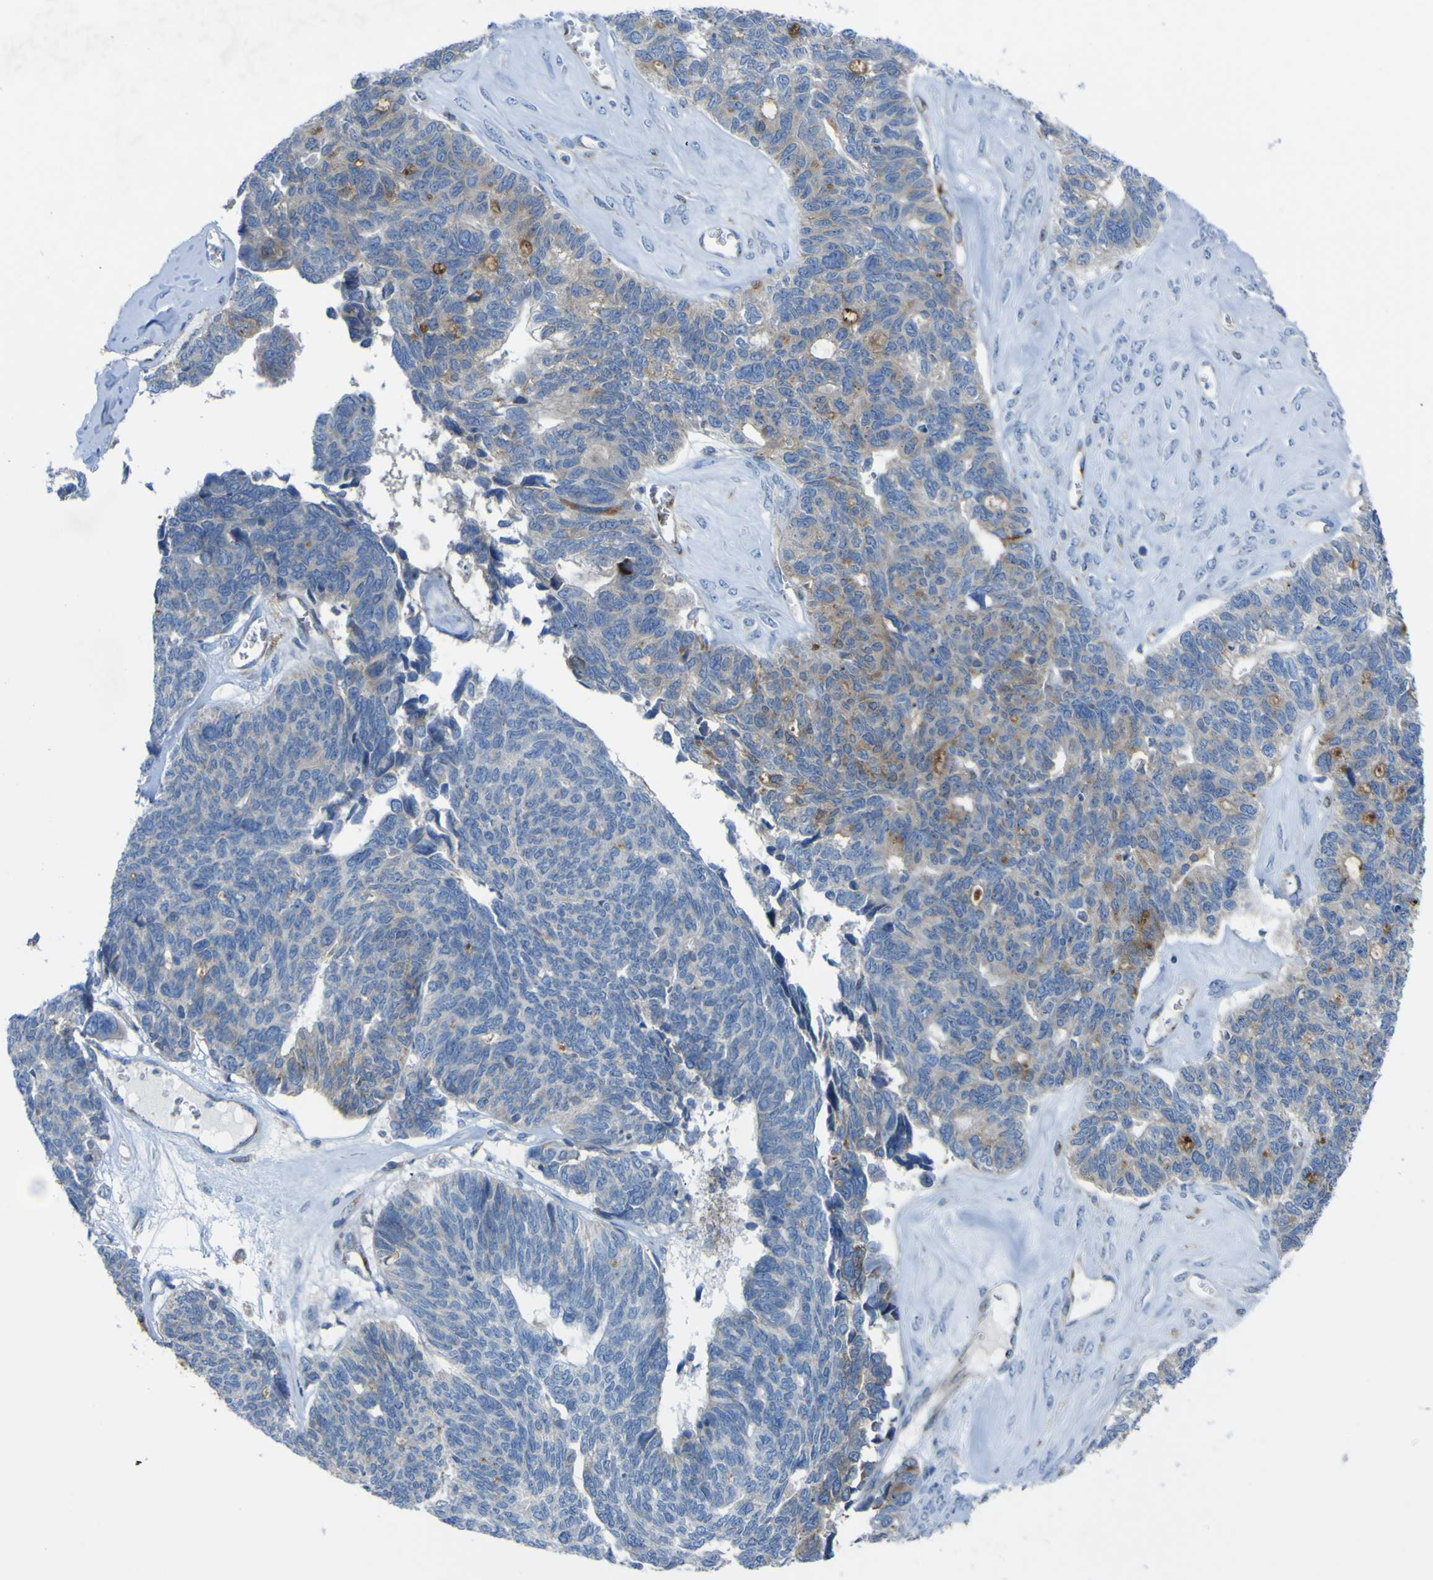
{"staining": {"intensity": "weak", "quantity": "25%-75%", "location": "cytoplasmic/membranous"}, "tissue": "ovarian cancer", "cell_type": "Tumor cells", "image_type": "cancer", "snomed": [{"axis": "morphology", "description": "Cystadenocarcinoma, serous, NOS"}, {"axis": "topography", "description": "Ovary"}], "caption": "Tumor cells reveal low levels of weak cytoplasmic/membranous staining in about 25%-75% of cells in human ovarian cancer (serous cystadenocarcinoma).", "gene": "CST3", "patient": {"sex": "female", "age": 79}}